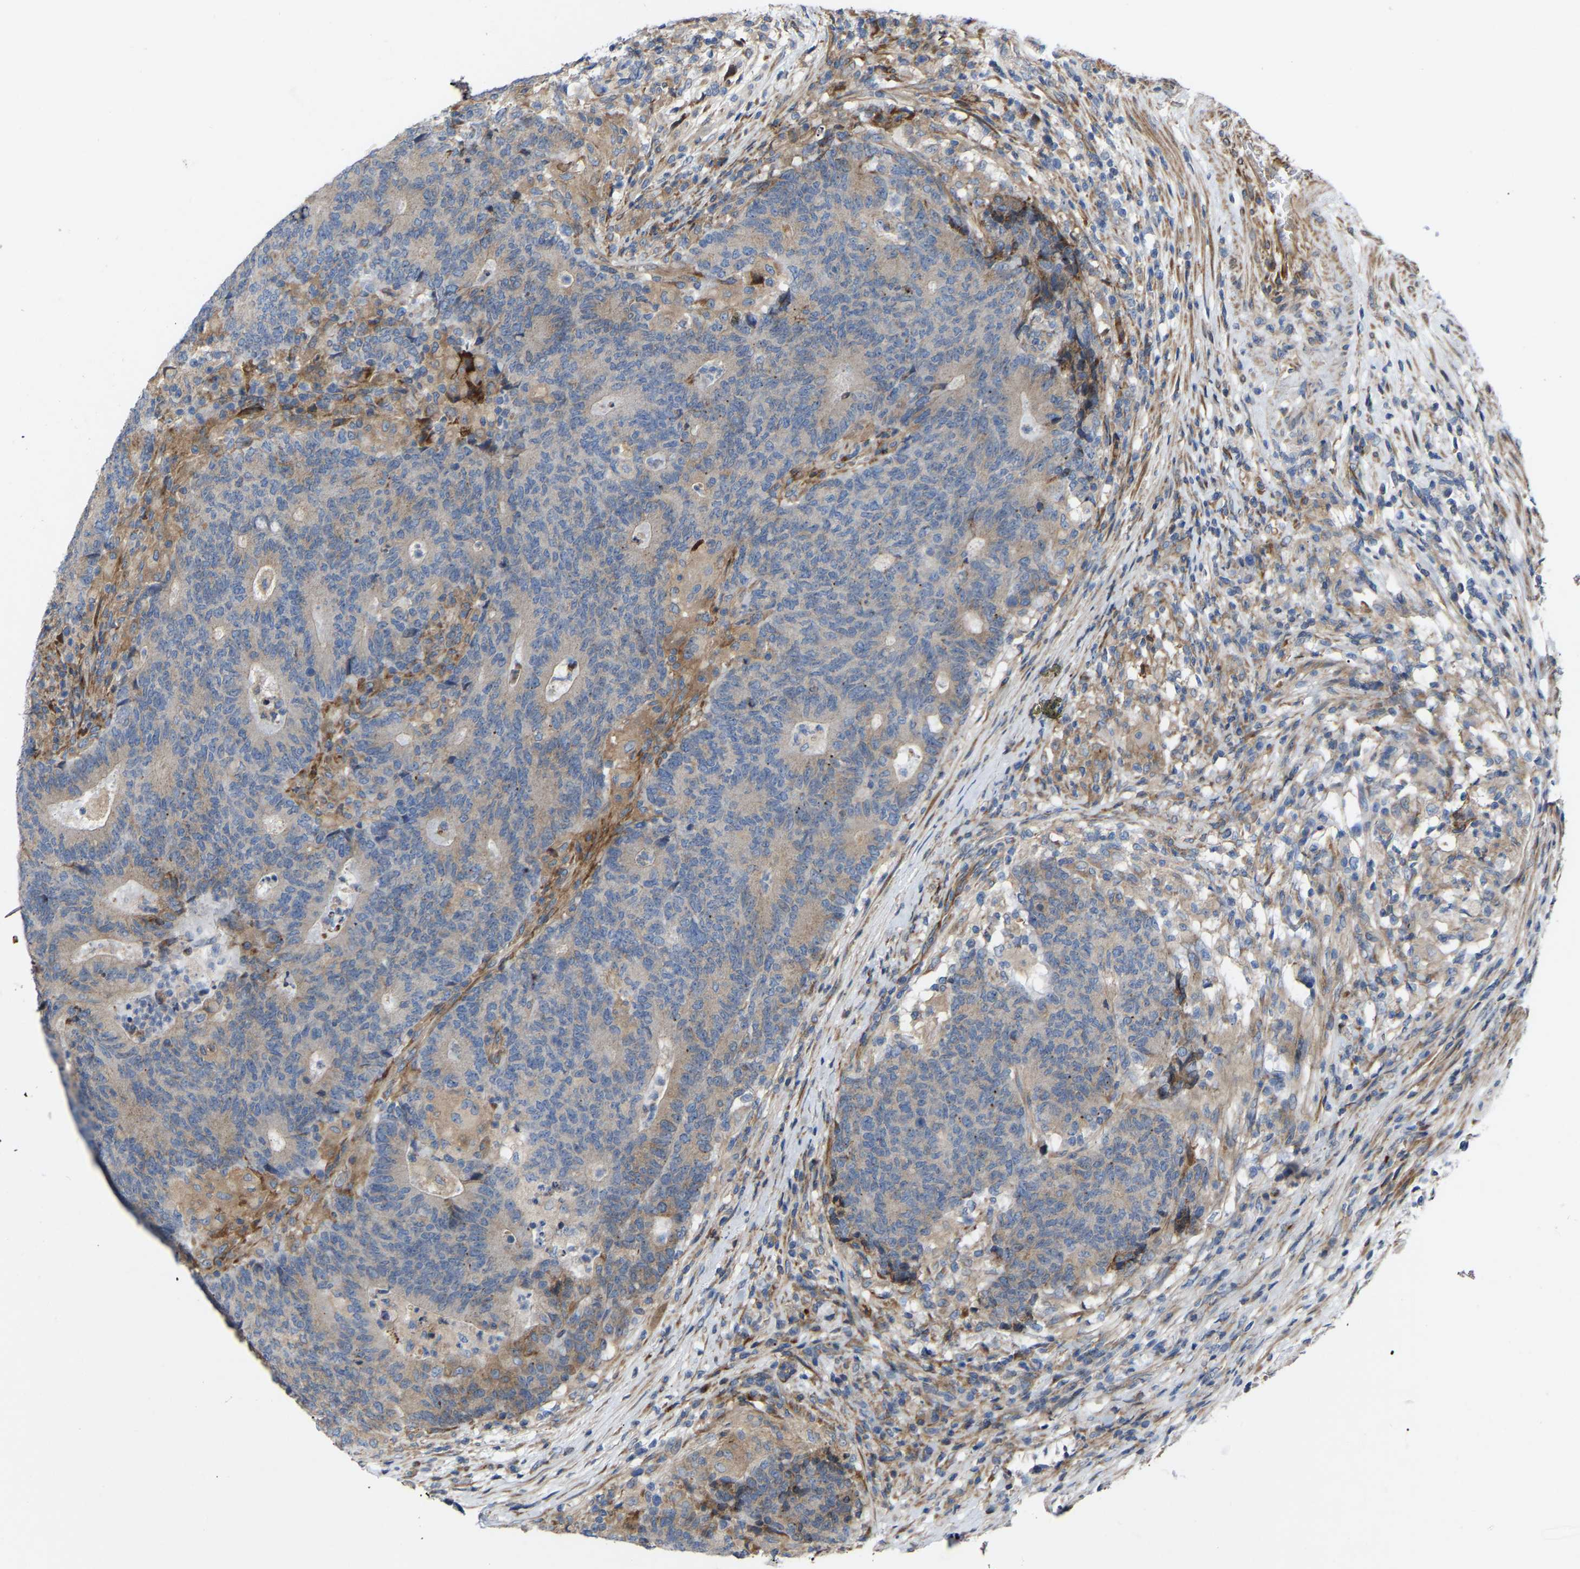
{"staining": {"intensity": "negative", "quantity": "none", "location": "none"}, "tissue": "colorectal cancer", "cell_type": "Tumor cells", "image_type": "cancer", "snomed": [{"axis": "morphology", "description": "Normal tissue, NOS"}, {"axis": "morphology", "description": "Adenocarcinoma, NOS"}, {"axis": "topography", "description": "Colon"}], "caption": "This is an IHC micrograph of human colorectal cancer (adenocarcinoma). There is no staining in tumor cells.", "gene": "TOR1B", "patient": {"sex": "female", "age": 75}}